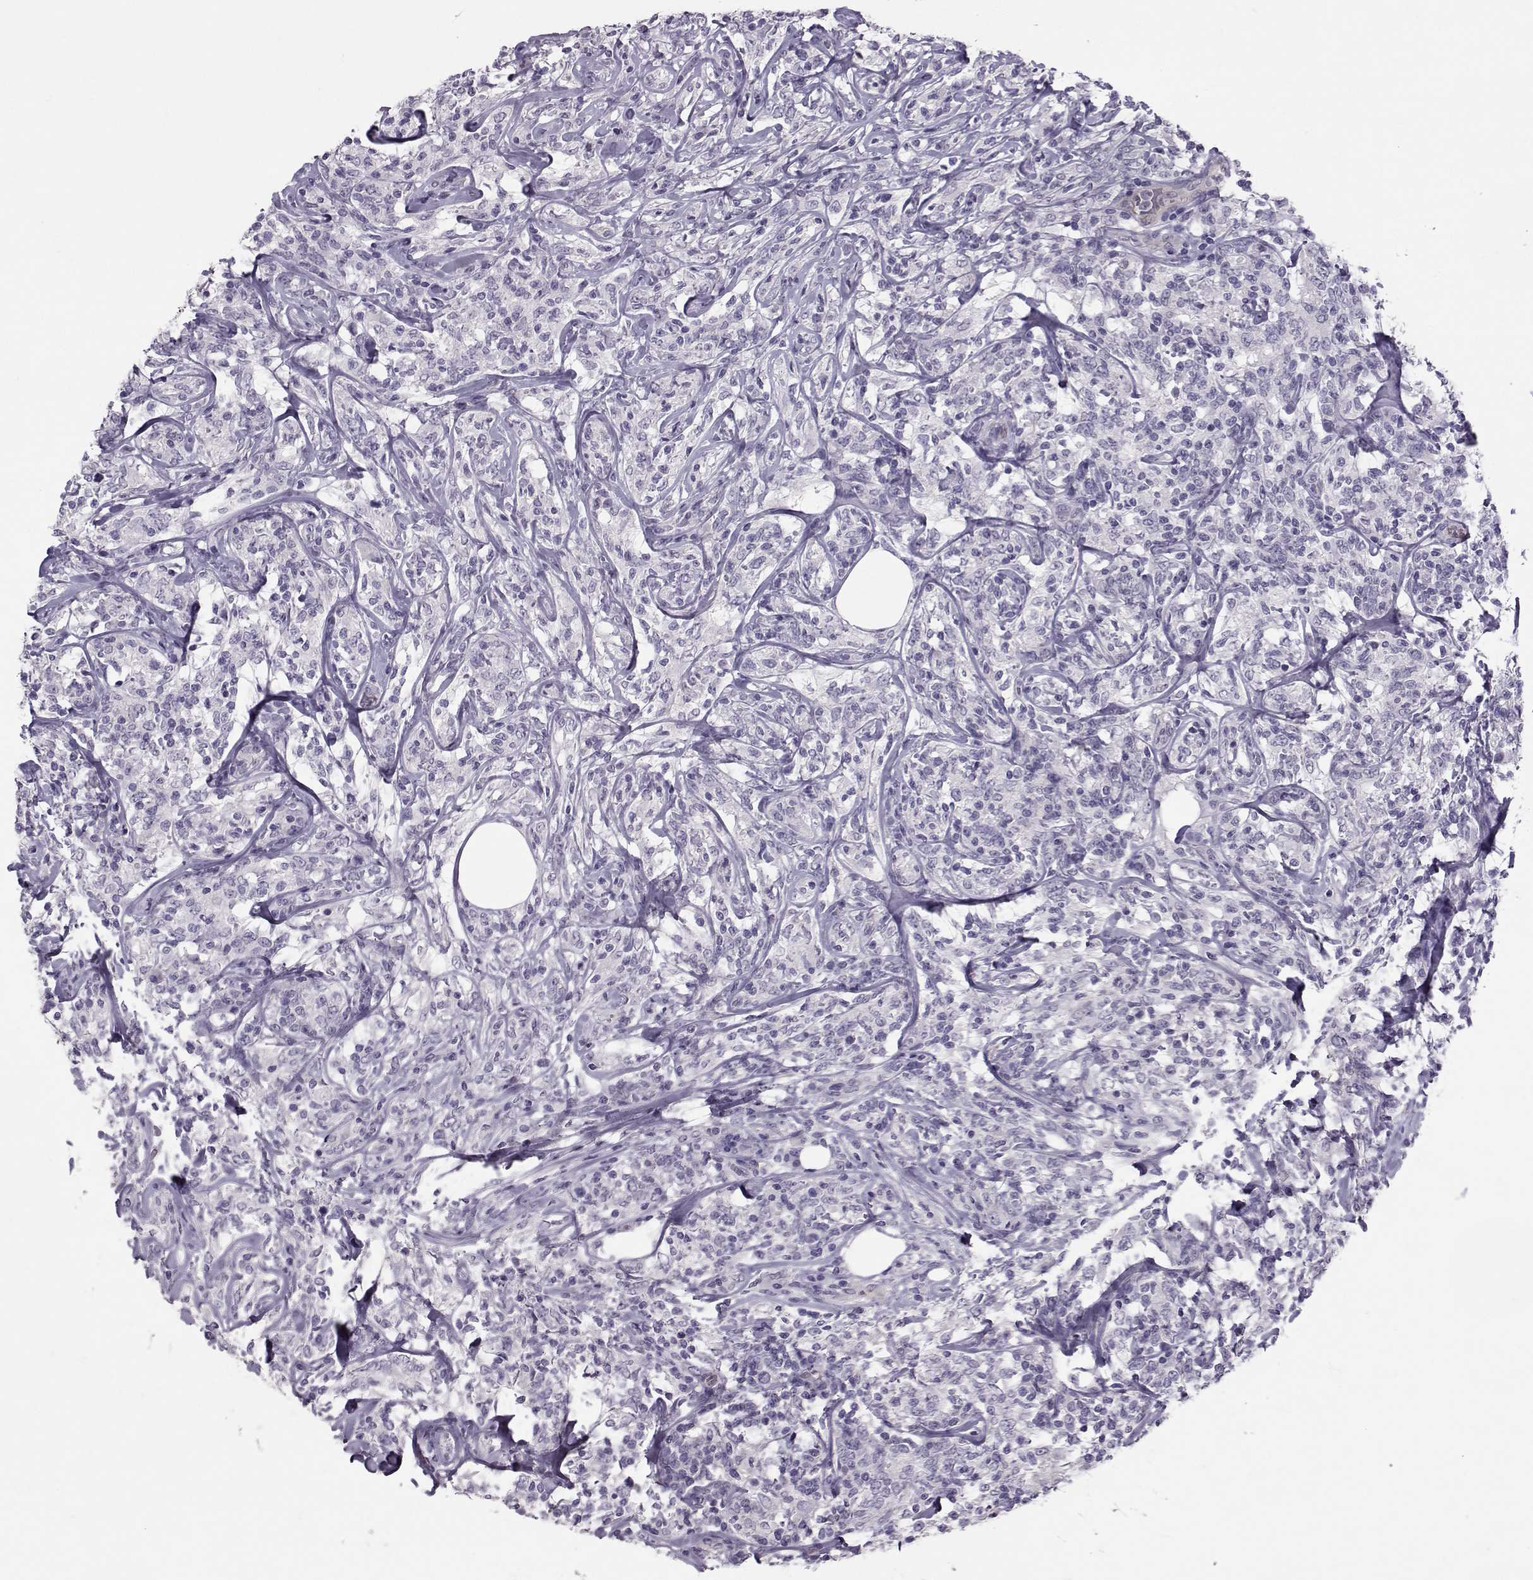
{"staining": {"intensity": "negative", "quantity": "none", "location": "none"}, "tissue": "lymphoma", "cell_type": "Tumor cells", "image_type": "cancer", "snomed": [{"axis": "morphology", "description": "Malignant lymphoma, non-Hodgkin's type, High grade"}, {"axis": "topography", "description": "Lymph node"}], "caption": "Immunohistochemistry (IHC) photomicrograph of human lymphoma stained for a protein (brown), which demonstrates no expression in tumor cells. The staining is performed using DAB brown chromogen with nuclei counter-stained in using hematoxylin.", "gene": "ASRGL1", "patient": {"sex": "female", "age": 84}}